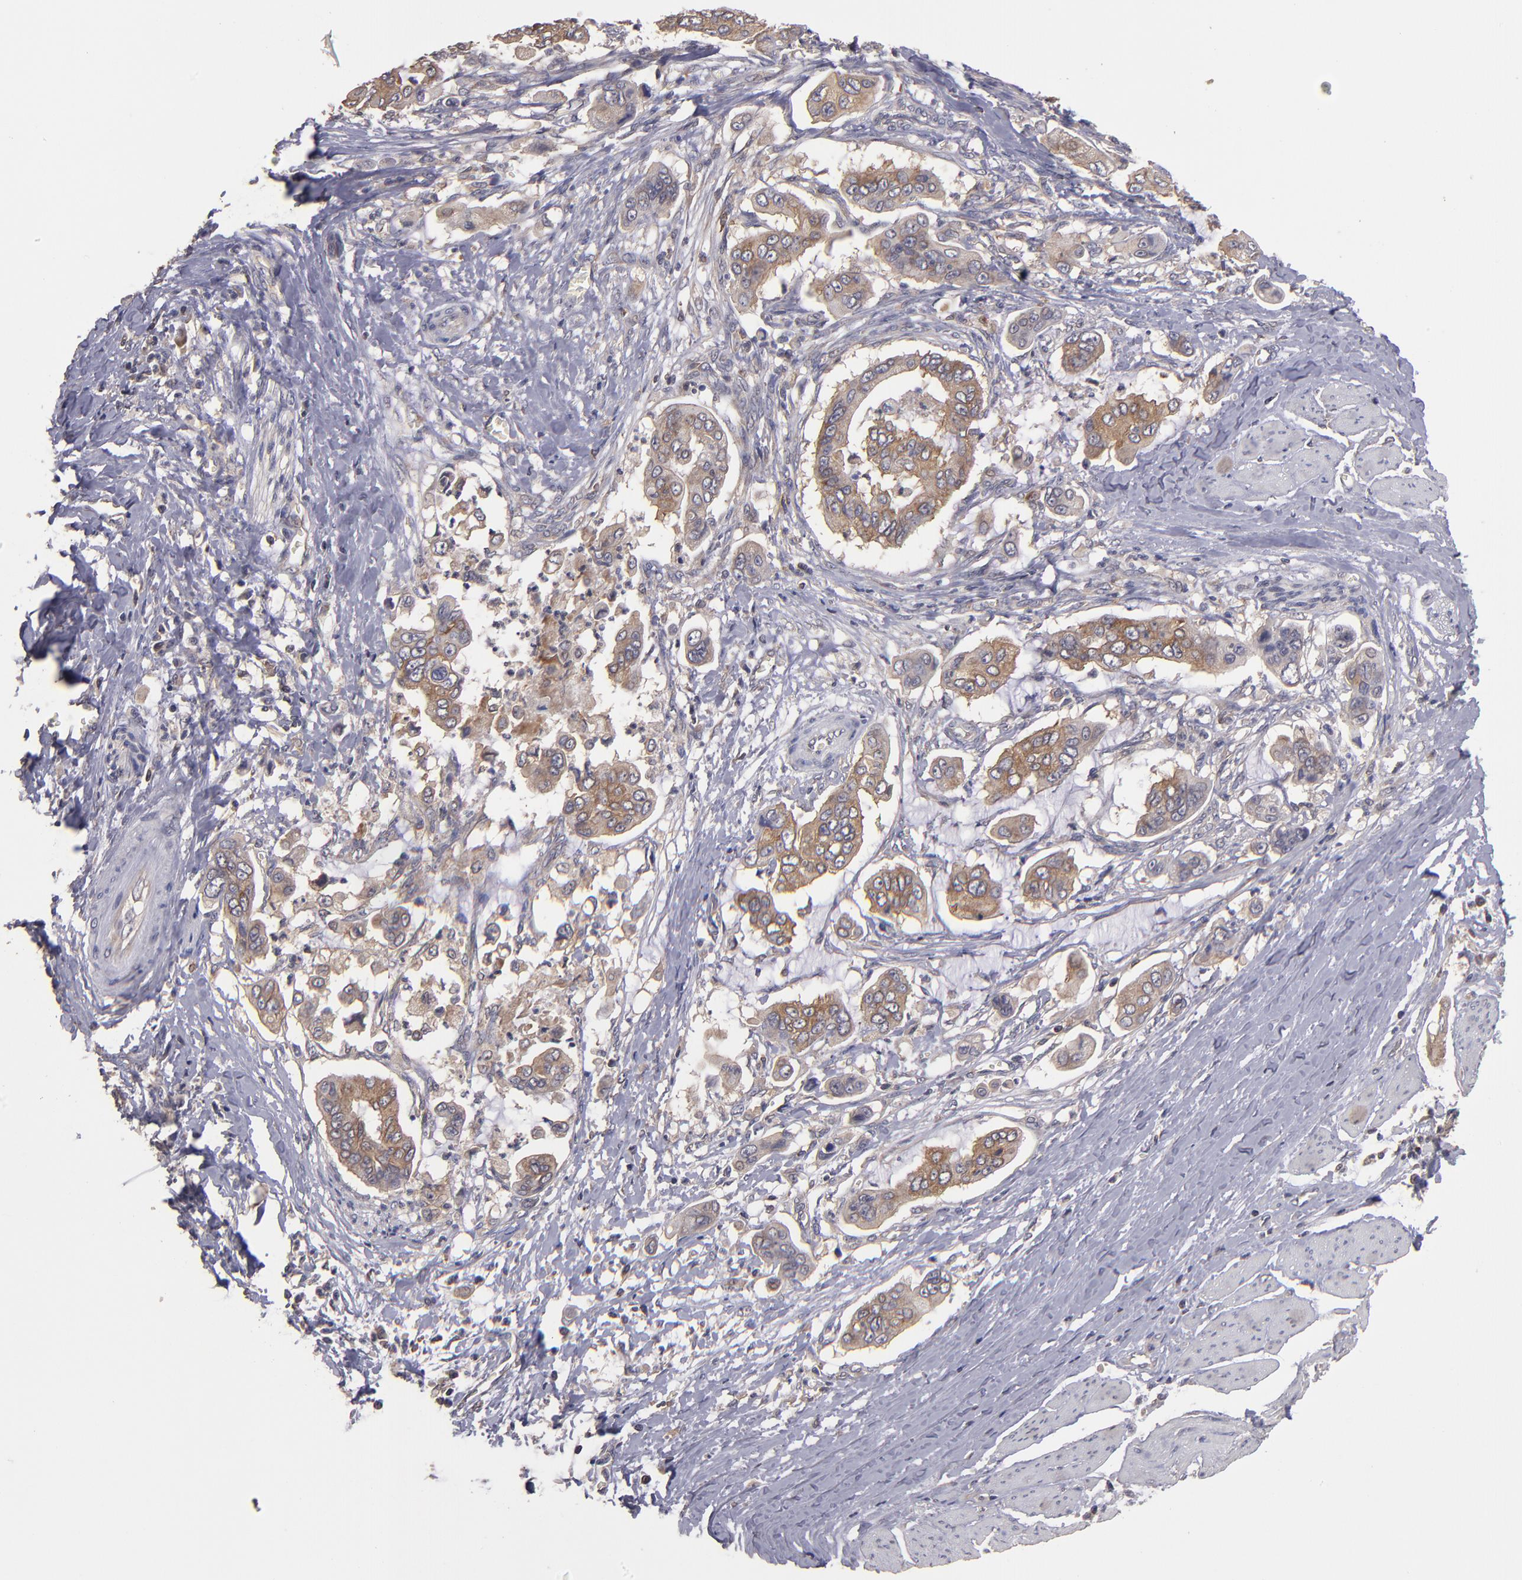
{"staining": {"intensity": "strong", "quantity": ">75%", "location": "cytoplasmic/membranous"}, "tissue": "stomach cancer", "cell_type": "Tumor cells", "image_type": "cancer", "snomed": [{"axis": "morphology", "description": "Adenocarcinoma, NOS"}, {"axis": "topography", "description": "Stomach, upper"}], "caption": "Immunohistochemistry staining of stomach cancer, which exhibits high levels of strong cytoplasmic/membranous staining in approximately >75% of tumor cells indicating strong cytoplasmic/membranous protein positivity. The staining was performed using DAB (brown) for protein detection and nuclei were counterstained in hematoxylin (blue).", "gene": "NF2", "patient": {"sex": "male", "age": 80}}